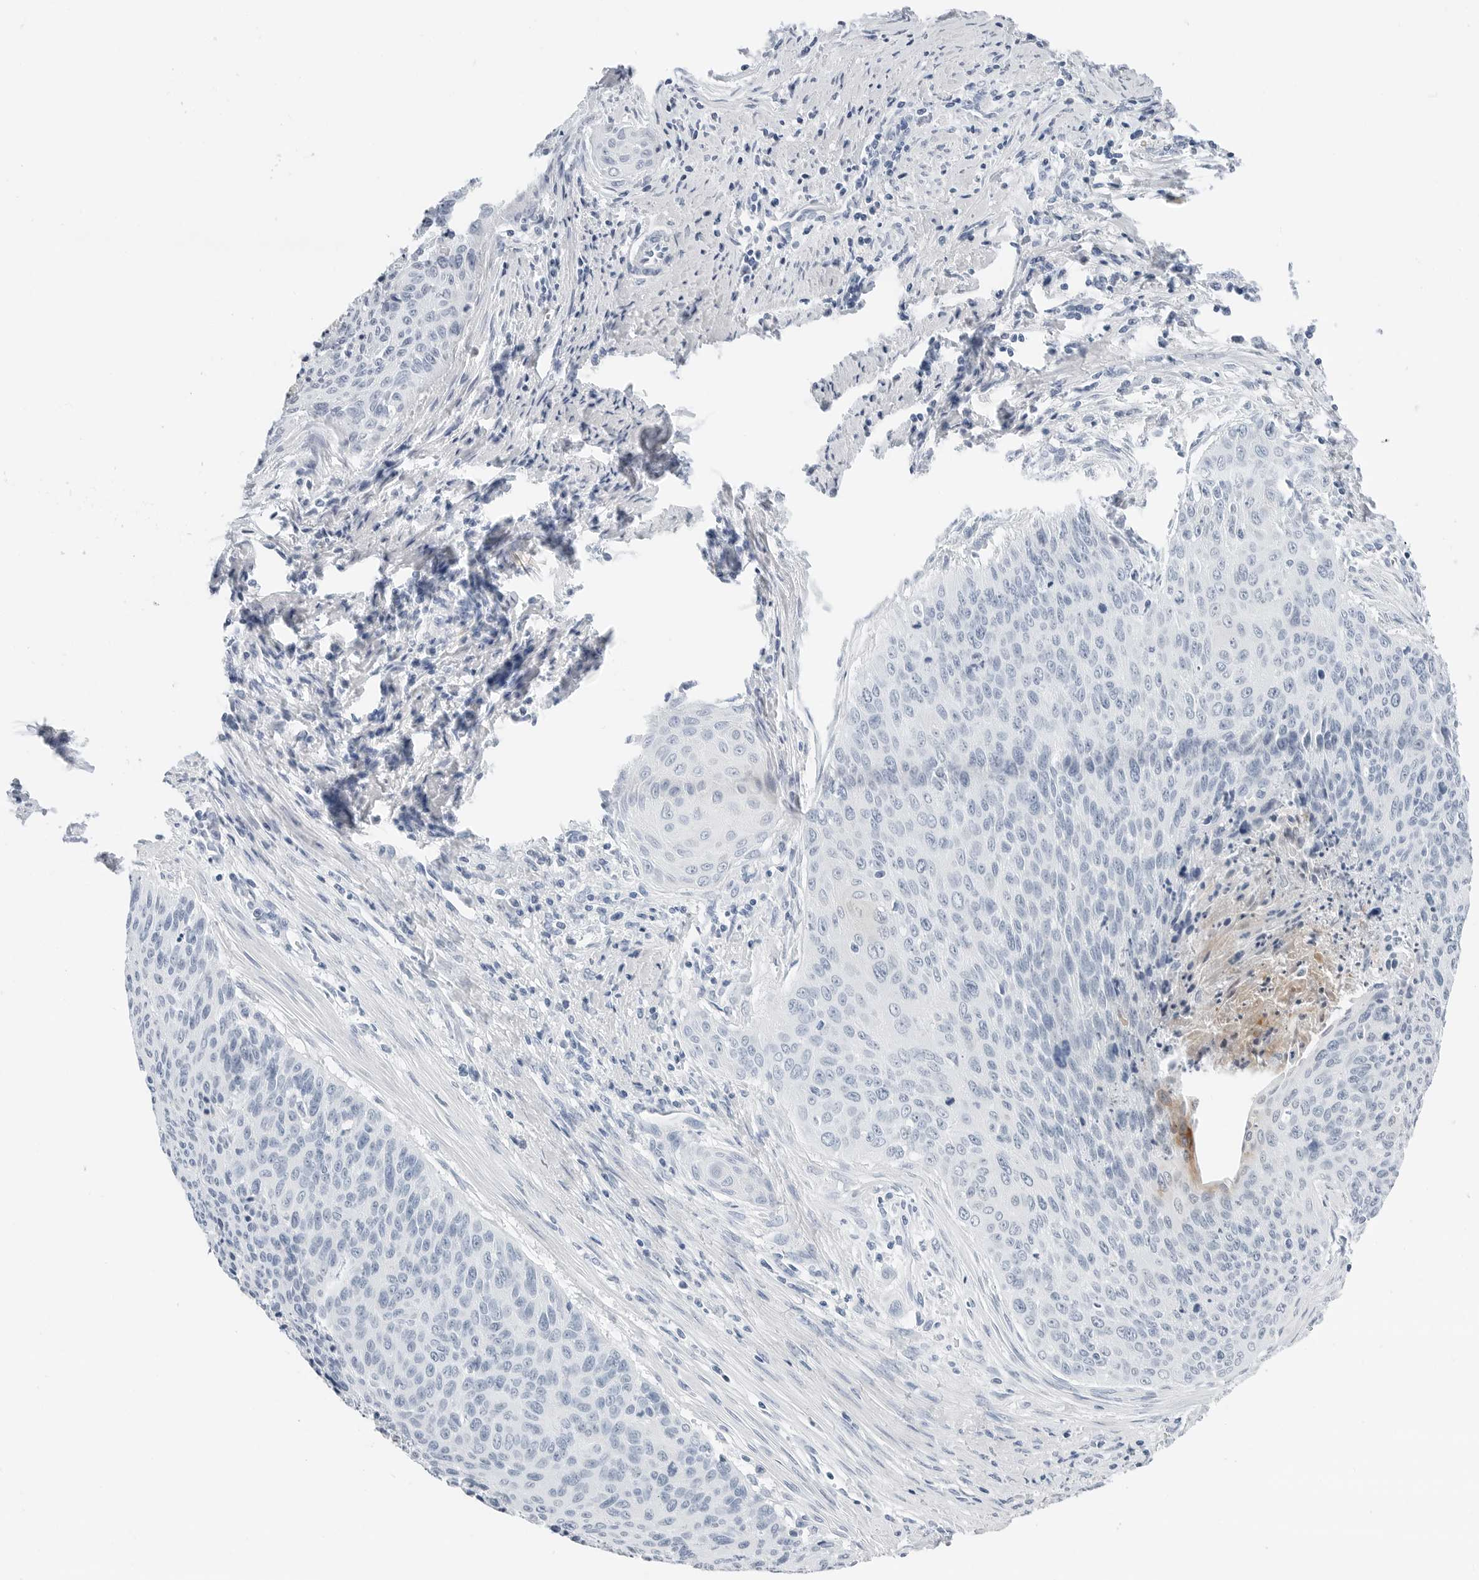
{"staining": {"intensity": "negative", "quantity": "none", "location": "none"}, "tissue": "cervical cancer", "cell_type": "Tumor cells", "image_type": "cancer", "snomed": [{"axis": "morphology", "description": "Squamous cell carcinoma, NOS"}, {"axis": "topography", "description": "Cervix"}], "caption": "Tumor cells show no significant positivity in cervical squamous cell carcinoma.", "gene": "SLPI", "patient": {"sex": "female", "age": 55}}